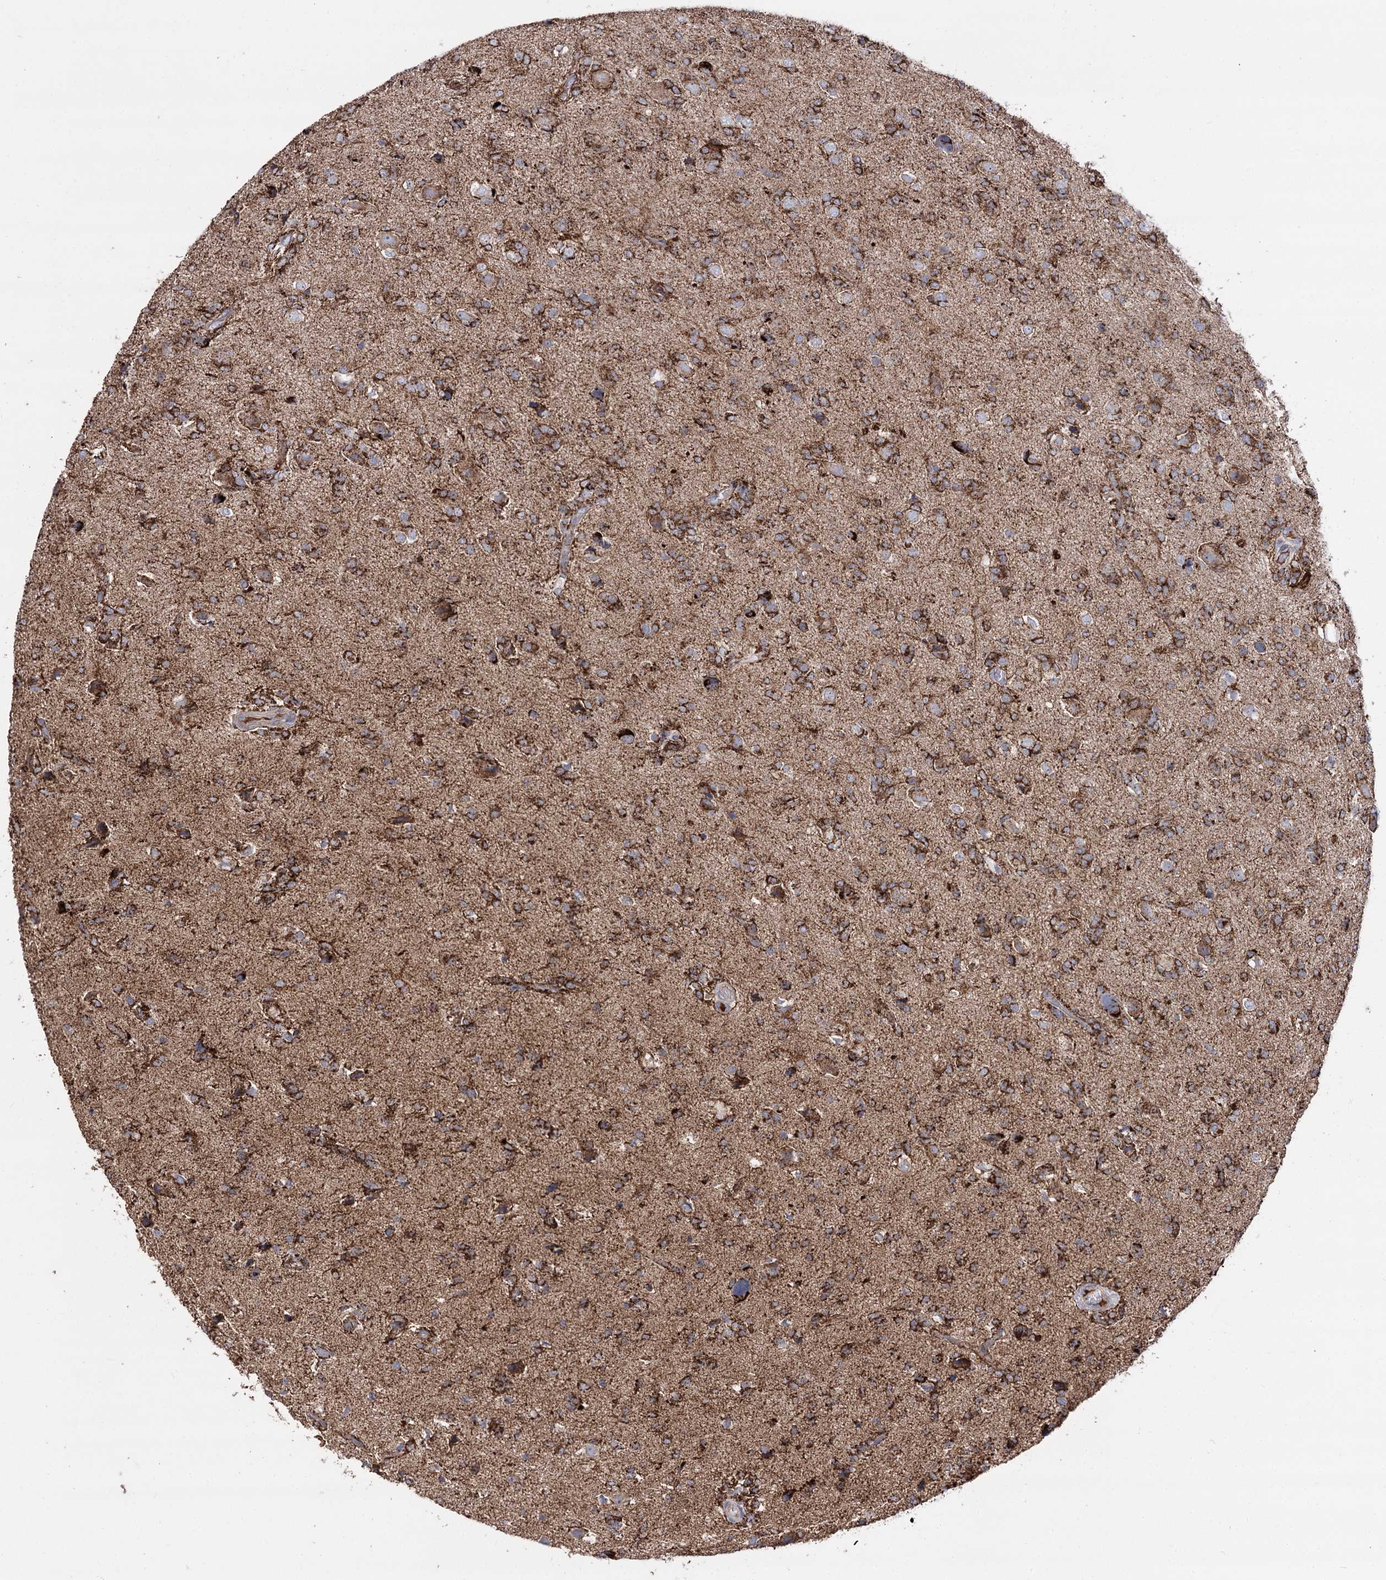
{"staining": {"intensity": "moderate", "quantity": ">75%", "location": "cytoplasmic/membranous"}, "tissue": "glioma", "cell_type": "Tumor cells", "image_type": "cancer", "snomed": [{"axis": "morphology", "description": "Glioma, malignant, High grade"}, {"axis": "topography", "description": "Brain"}], "caption": "Protein expression by IHC displays moderate cytoplasmic/membranous staining in approximately >75% of tumor cells in high-grade glioma (malignant).", "gene": "NADK2", "patient": {"sex": "female", "age": 59}}